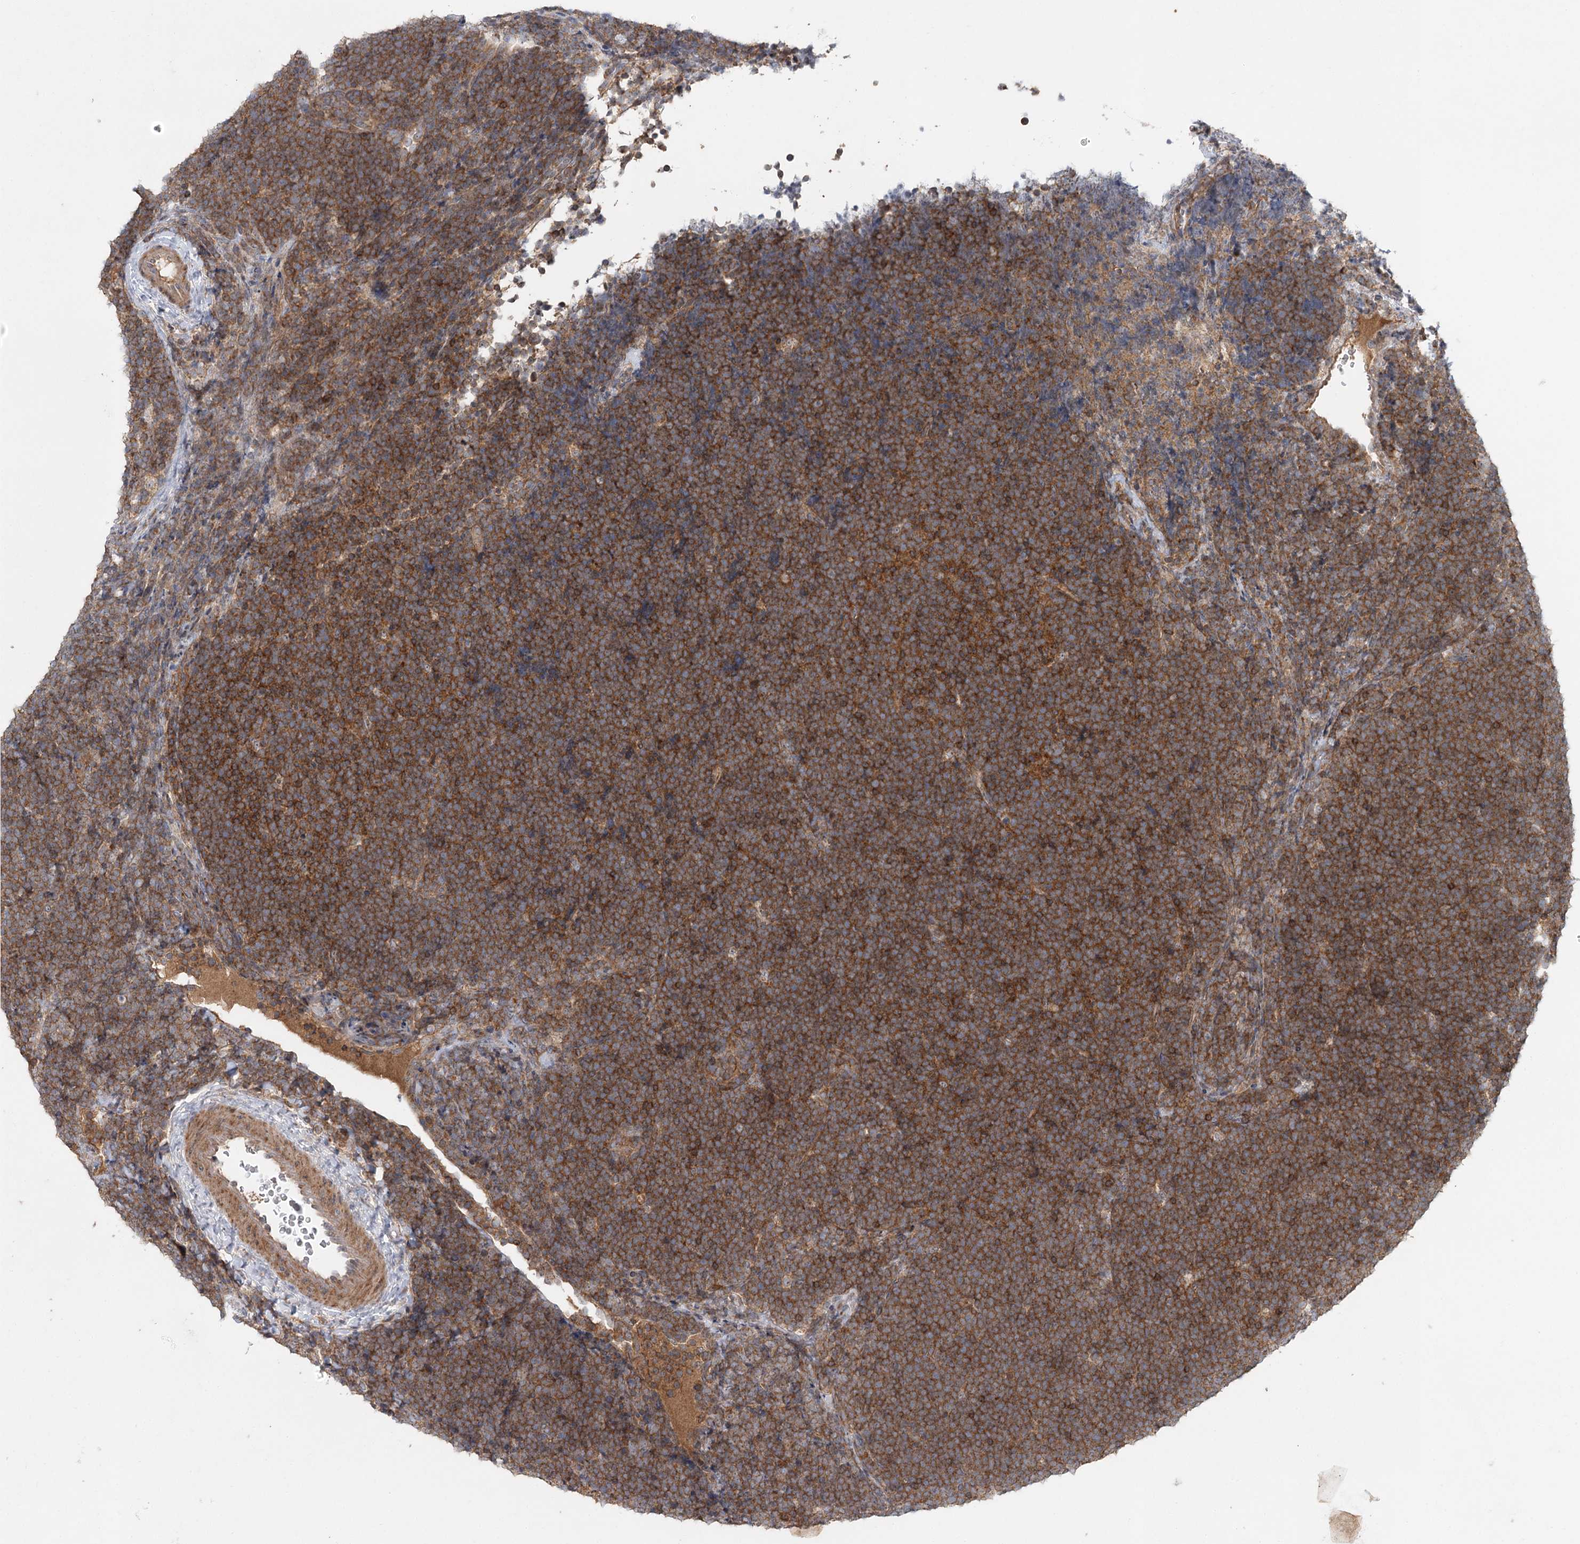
{"staining": {"intensity": "strong", "quantity": ">75%", "location": "cytoplasmic/membranous"}, "tissue": "lymphoma", "cell_type": "Tumor cells", "image_type": "cancer", "snomed": [{"axis": "morphology", "description": "Malignant lymphoma, non-Hodgkin's type, High grade"}, {"axis": "topography", "description": "Lymph node"}], "caption": "Brown immunohistochemical staining in human lymphoma reveals strong cytoplasmic/membranous expression in approximately >75% of tumor cells.", "gene": "RAPGEF6", "patient": {"sex": "male", "age": 13}}